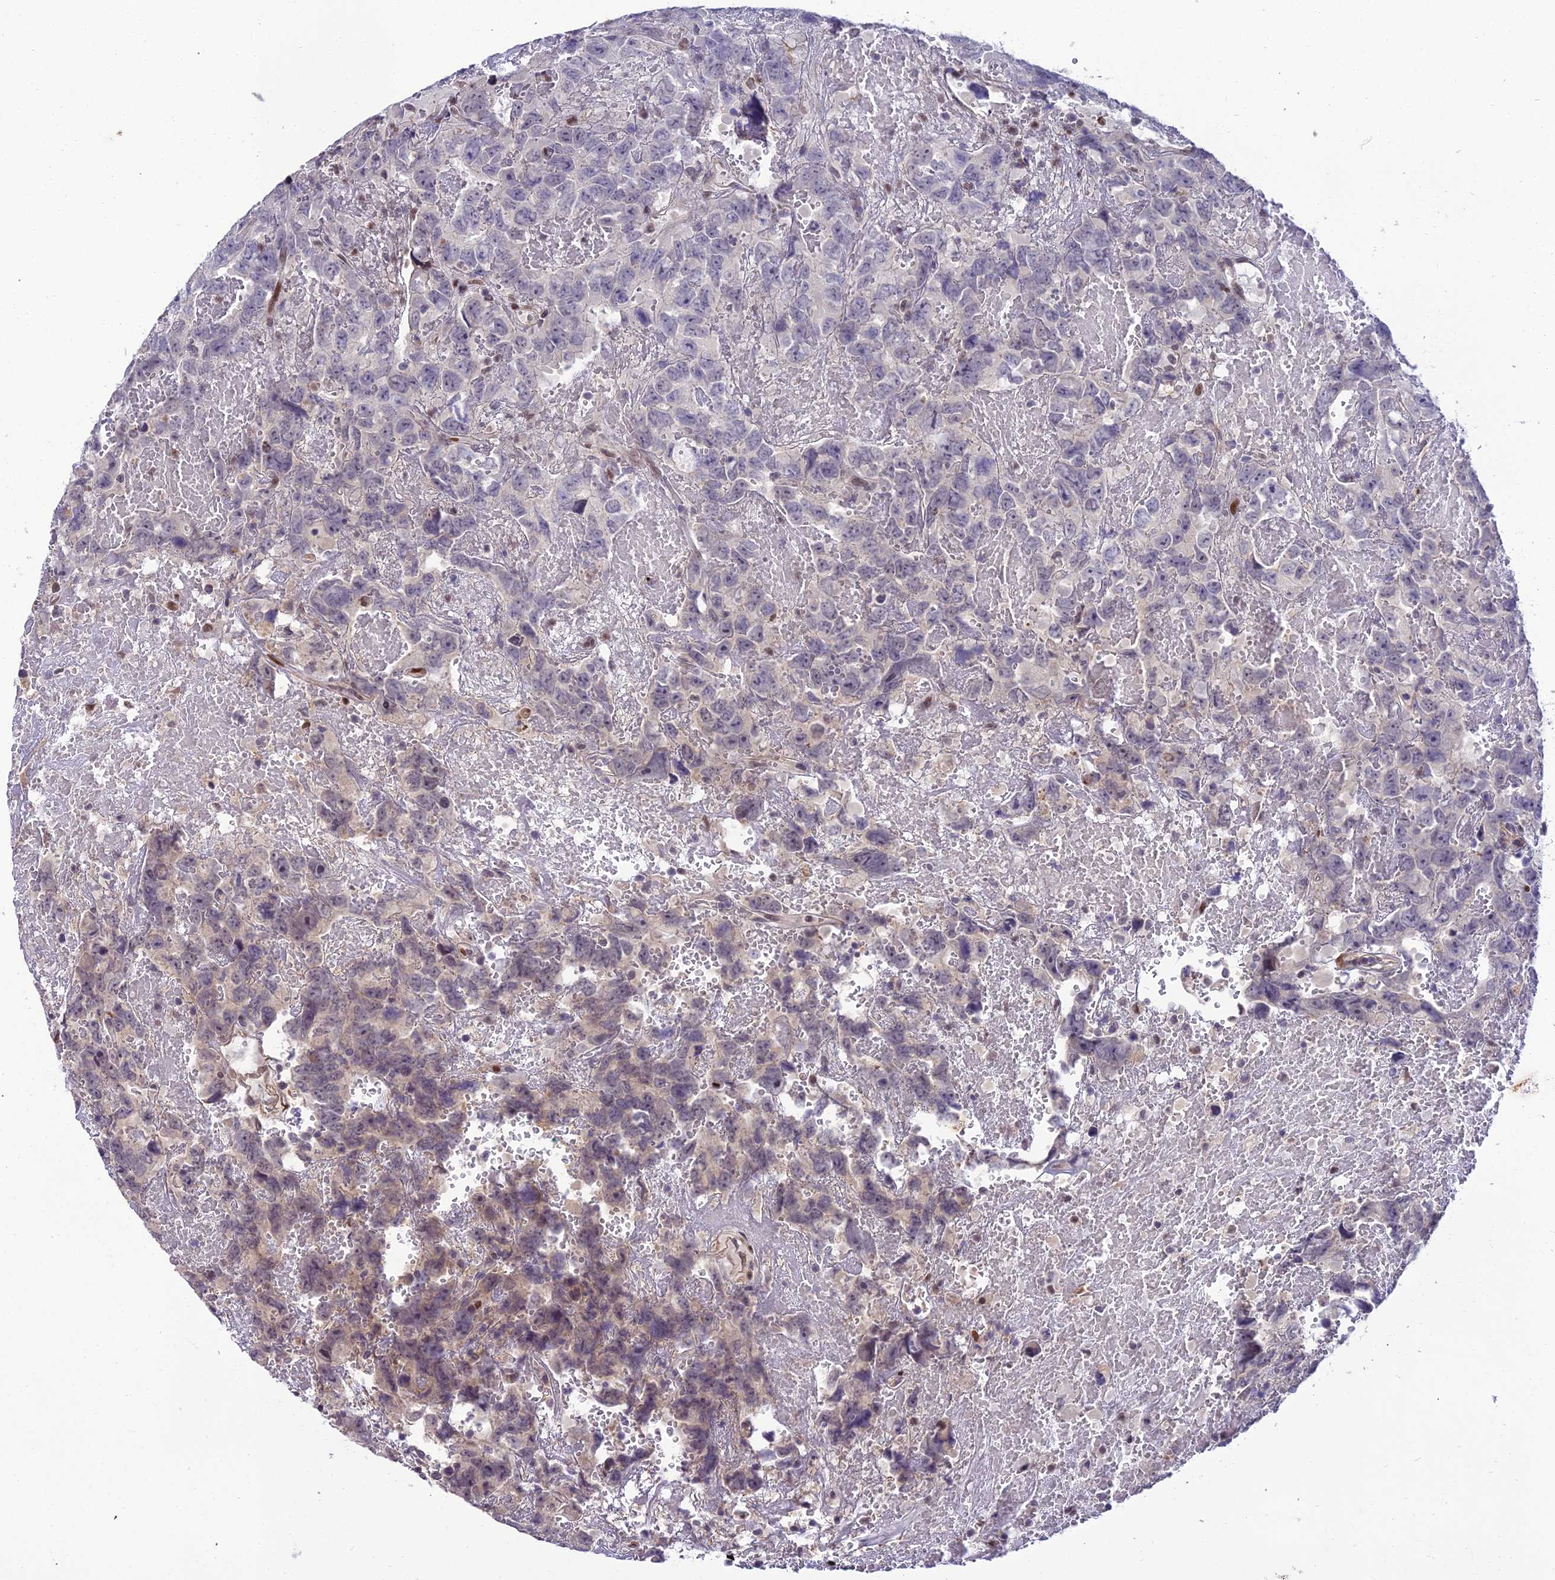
{"staining": {"intensity": "weak", "quantity": "25%-75%", "location": "cytoplasmic/membranous"}, "tissue": "testis cancer", "cell_type": "Tumor cells", "image_type": "cancer", "snomed": [{"axis": "morphology", "description": "Carcinoma, Embryonal, NOS"}, {"axis": "topography", "description": "Testis"}], "caption": "IHC staining of testis embryonal carcinoma, which demonstrates low levels of weak cytoplasmic/membranous expression in about 25%-75% of tumor cells indicating weak cytoplasmic/membranous protein positivity. The staining was performed using DAB (brown) for protein detection and nuclei were counterstained in hematoxylin (blue).", "gene": "ZNF707", "patient": {"sex": "male", "age": 45}}